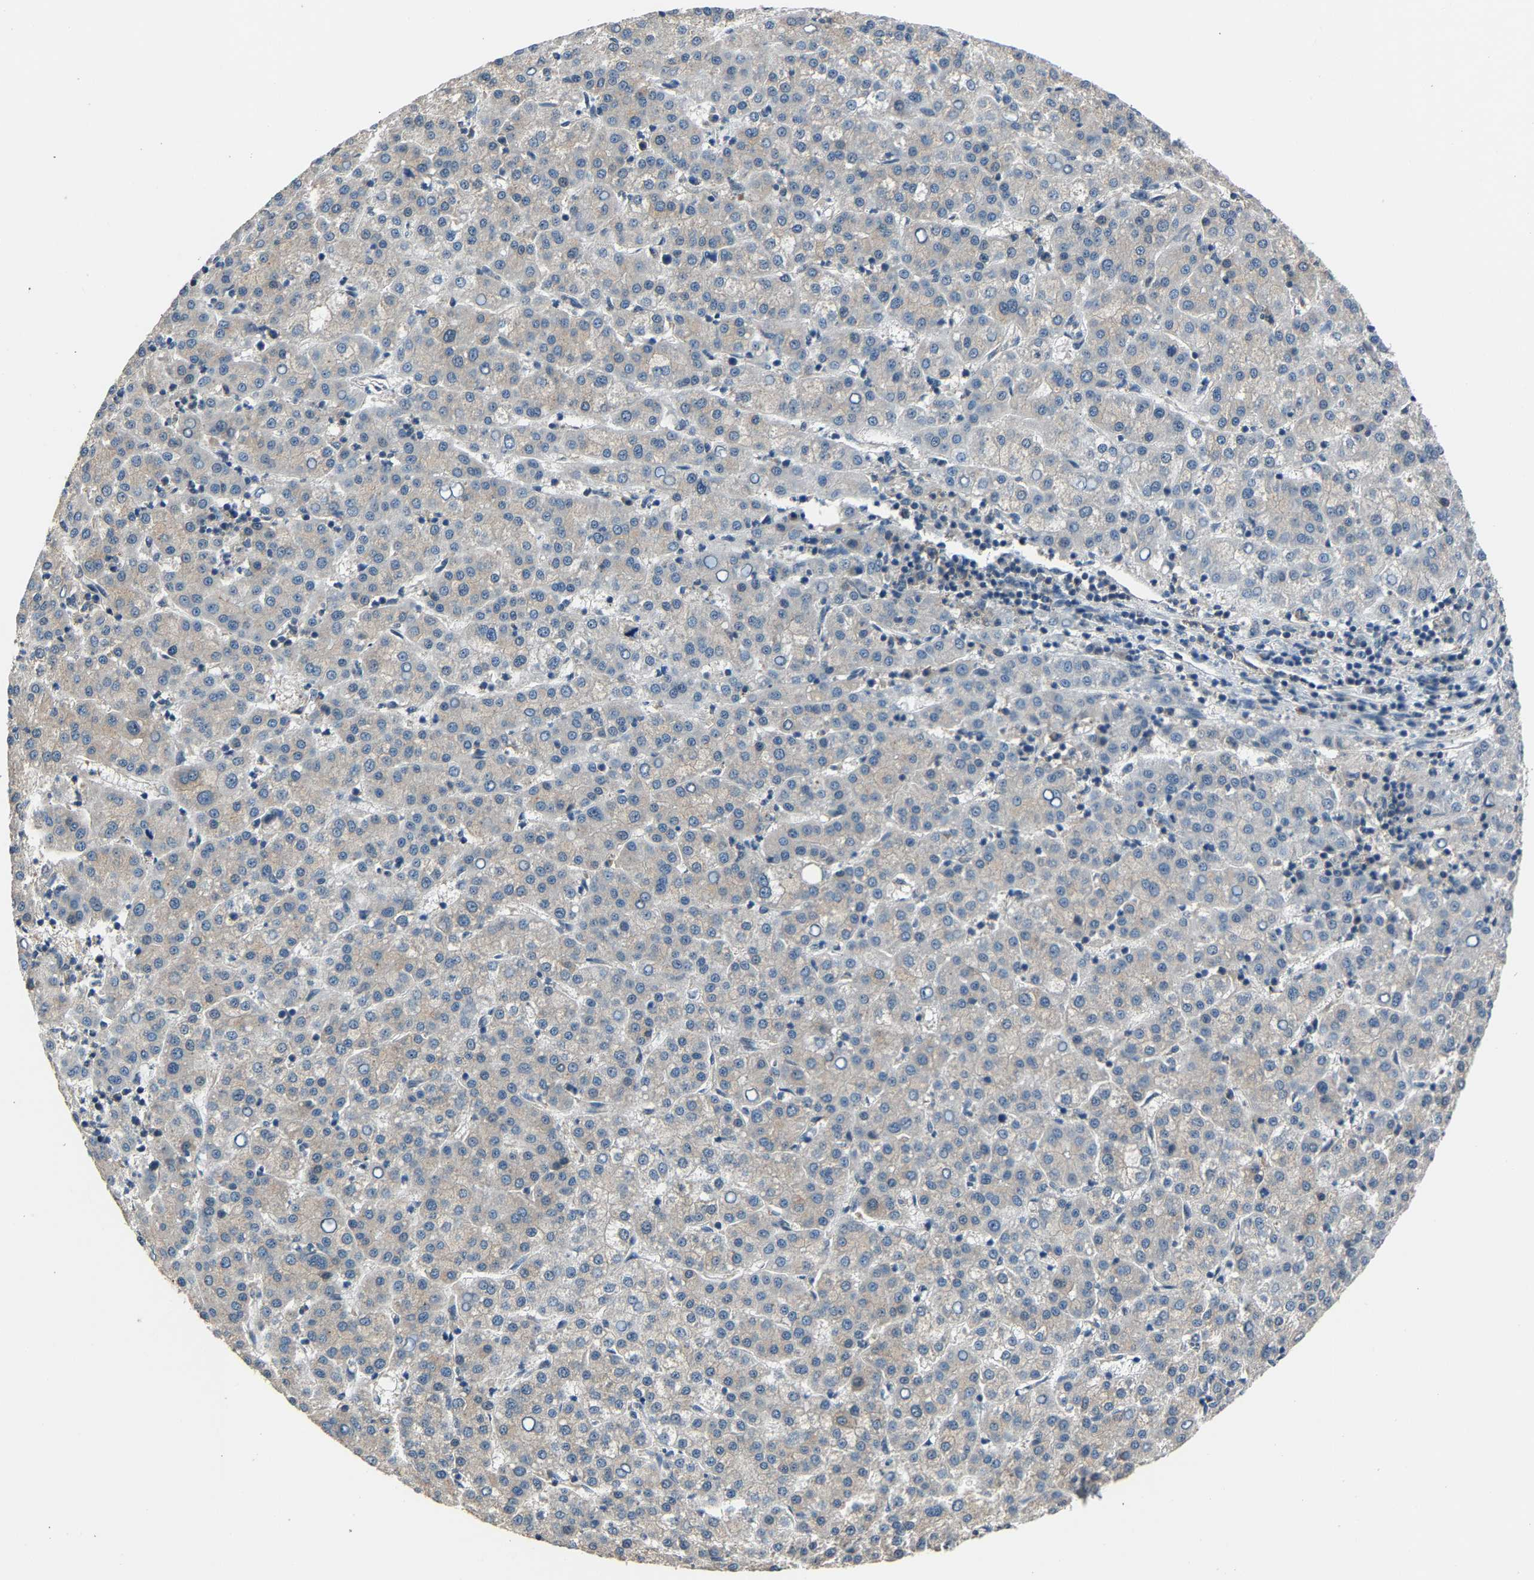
{"staining": {"intensity": "negative", "quantity": "none", "location": "none"}, "tissue": "liver cancer", "cell_type": "Tumor cells", "image_type": "cancer", "snomed": [{"axis": "morphology", "description": "Carcinoma, Hepatocellular, NOS"}, {"axis": "topography", "description": "Liver"}], "caption": "High power microscopy image of an IHC micrograph of liver cancer, revealing no significant expression in tumor cells. (DAB (3,3'-diaminobenzidine) immunohistochemistry visualized using brightfield microscopy, high magnification).", "gene": "ABCC9", "patient": {"sex": "female", "age": 58}}